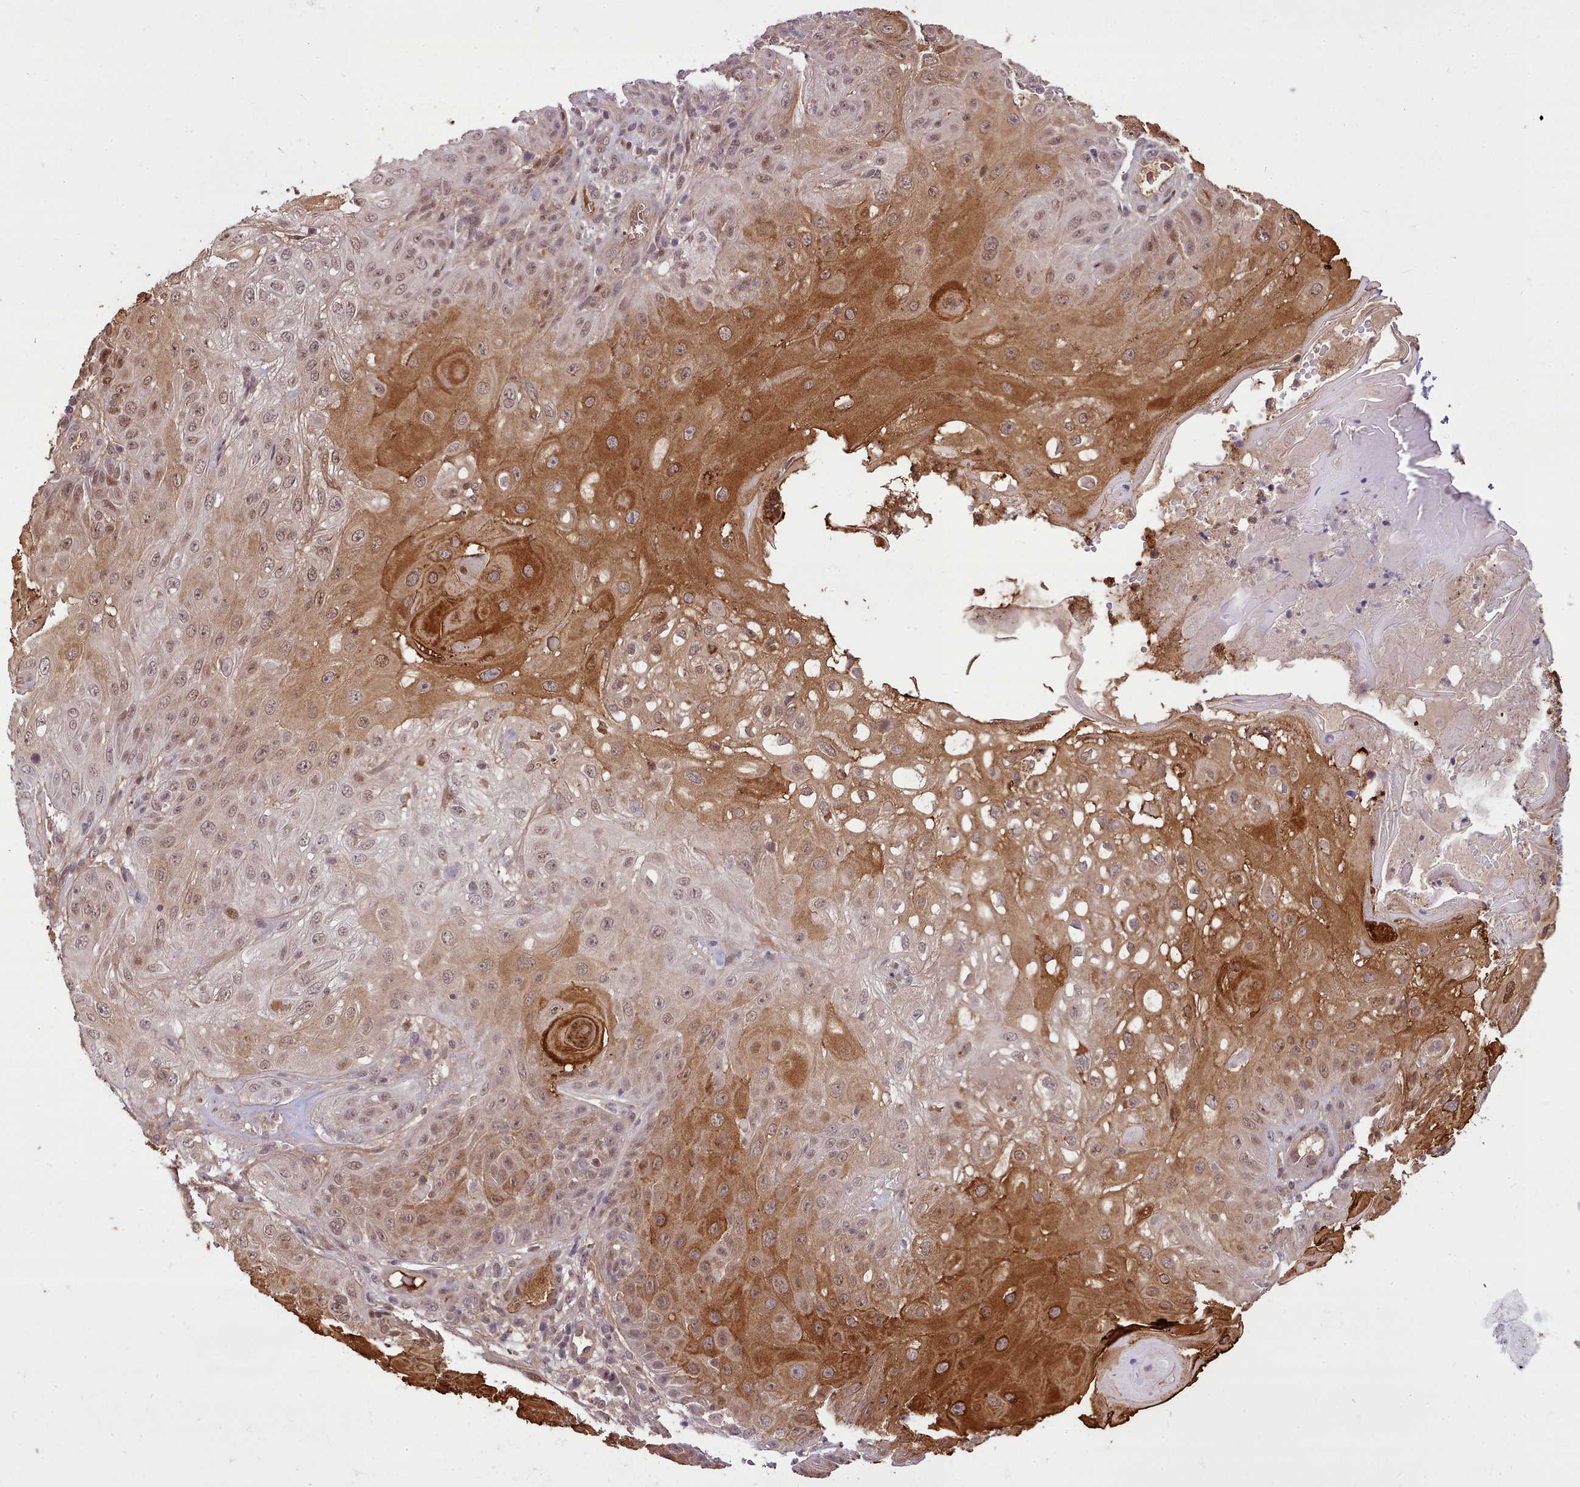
{"staining": {"intensity": "strong", "quantity": "25%-75%", "location": "cytoplasmic/membranous,nuclear"}, "tissue": "skin cancer", "cell_type": "Tumor cells", "image_type": "cancer", "snomed": [{"axis": "morphology", "description": "Normal tissue, NOS"}, {"axis": "morphology", "description": "Squamous cell carcinoma, NOS"}, {"axis": "topography", "description": "Skin"}, {"axis": "topography", "description": "Cartilage tissue"}], "caption": "Approximately 25%-75% of tumor cells in human squamous cell carcinoma (skin) demonstrate strong cytoplasmic/membranous and nuclear protein staining as visualized by brown immunohistochemical staining.", "gene": "HOXB7", "patient": {"sex": "female", "age": 79}}